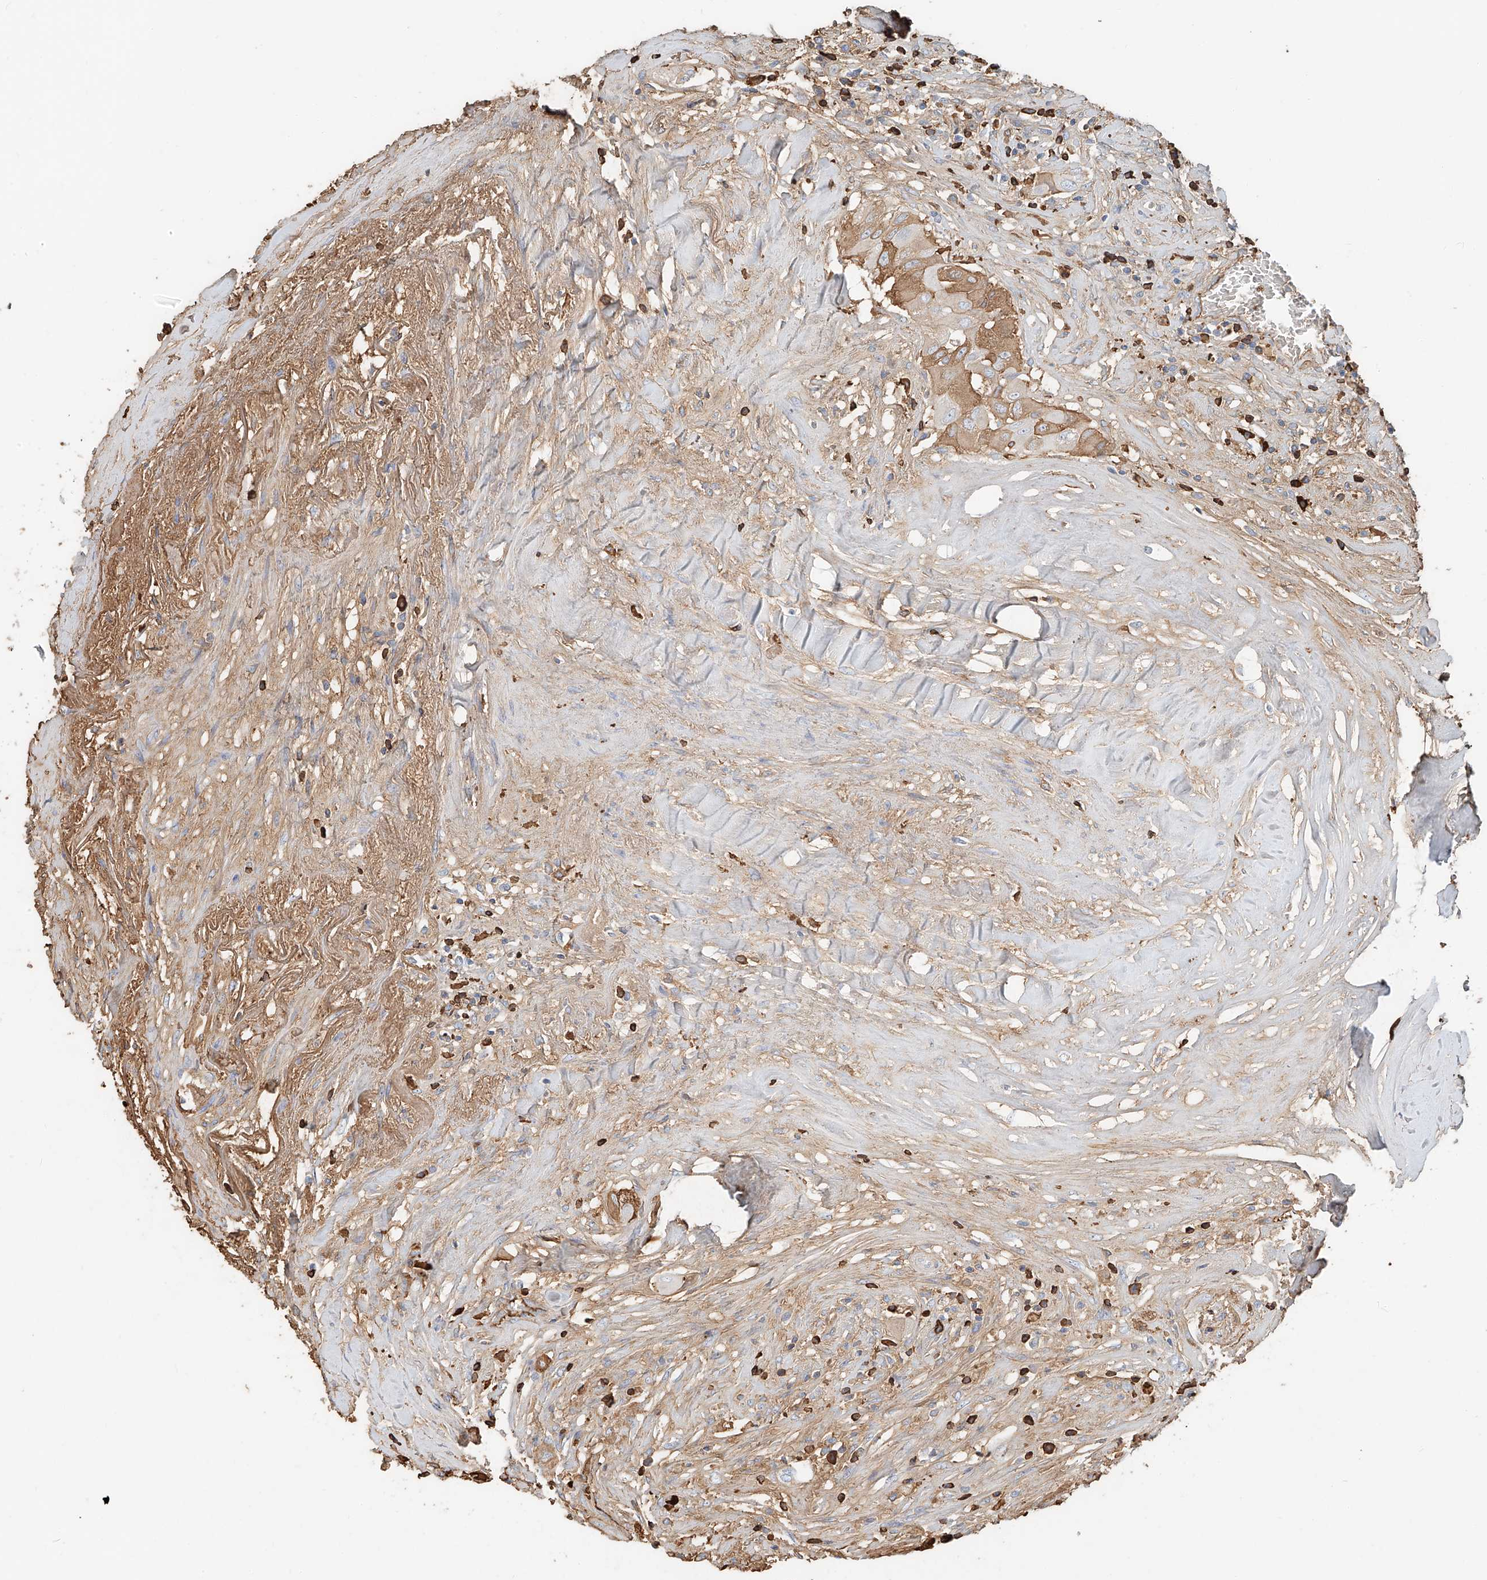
{"staining": {"intensity": "moderate", "quantity": "25%-75%", "location": "cytoplasmic/membranous"}, "tissue": "thyroid cancer", "cell_type": "Tumor cells", "image_type": "cancer", "snomed": [{"axis": "morphology", "description": "Papillary adenocarcinoma, NOS"}, {"axis": "topography", "description": "Thyroid gland"}], "caption": "This image exhibits immunohistochemistry (IHC) staining of human thyroid cancer, with medium moderate cytoplasmic/membranous positivity in about 25%-75% of tumor cells.", "gene": "ZFP30", "patient": {"sex": "female", "age": 59}}